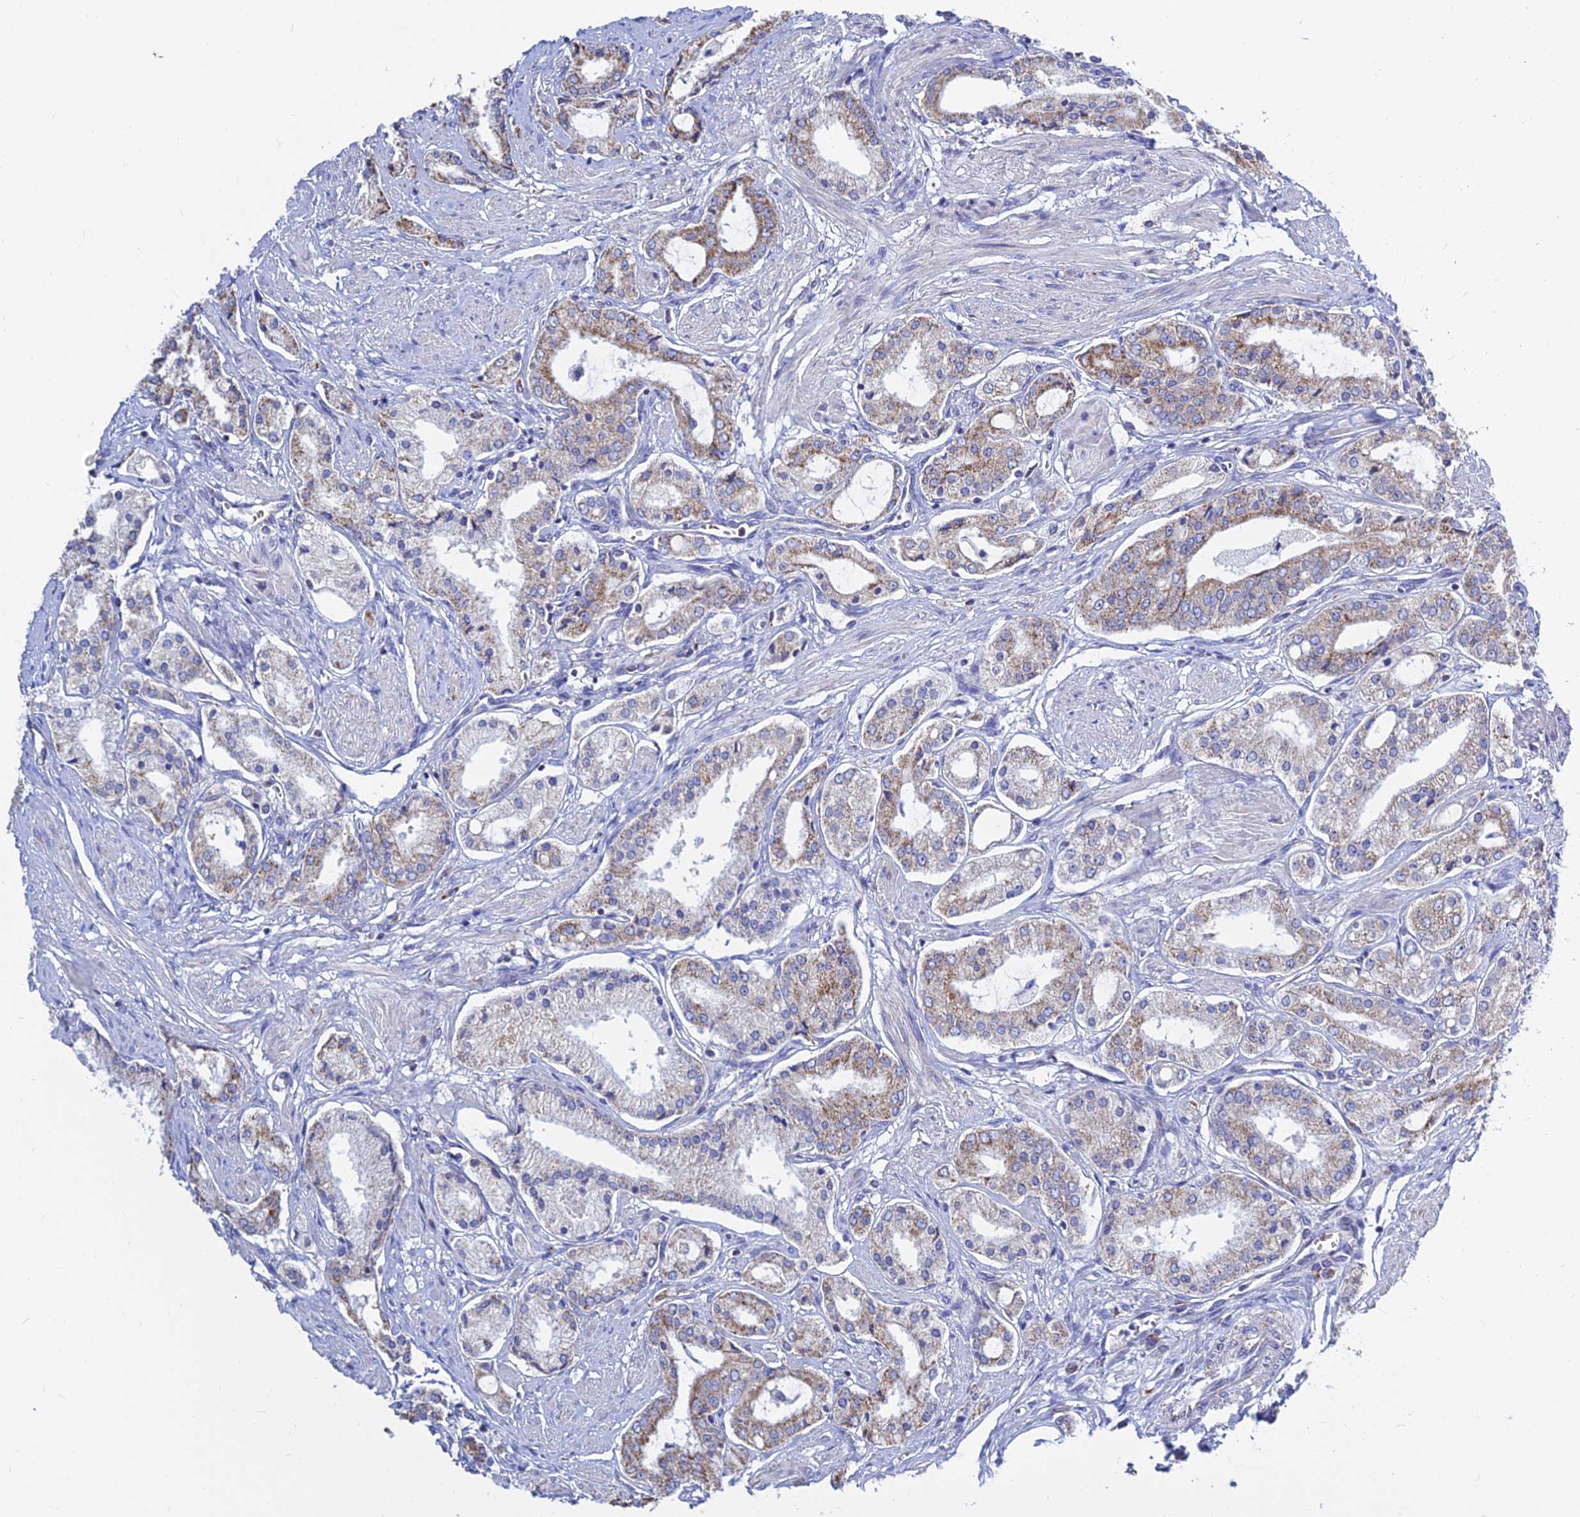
{"staining": {"intensity": "moderate", "quantity": "25%-75%", "location": "cytoplasmic/membranous"}, "tissue": "prostate cancer", "cell_type": "Tumor cells", "image_type": "cancer", "snomed": [{"axis": "morphology", "description": "Adenocarcinoma, High grade"}, {"axis": "topography", "description": "Prostate and seminal vesicle, NOS"}], "caption": "This micrograph shows immunohistochemistry (IHC) staining of adenocarcinoma (high-grade) (prostate), with medium moderate cytoplasmic/membranous staining in about 25%-75% of tumor cells.", "gene": "MGST1", "patient": {"sex": "male", "age": 64}}